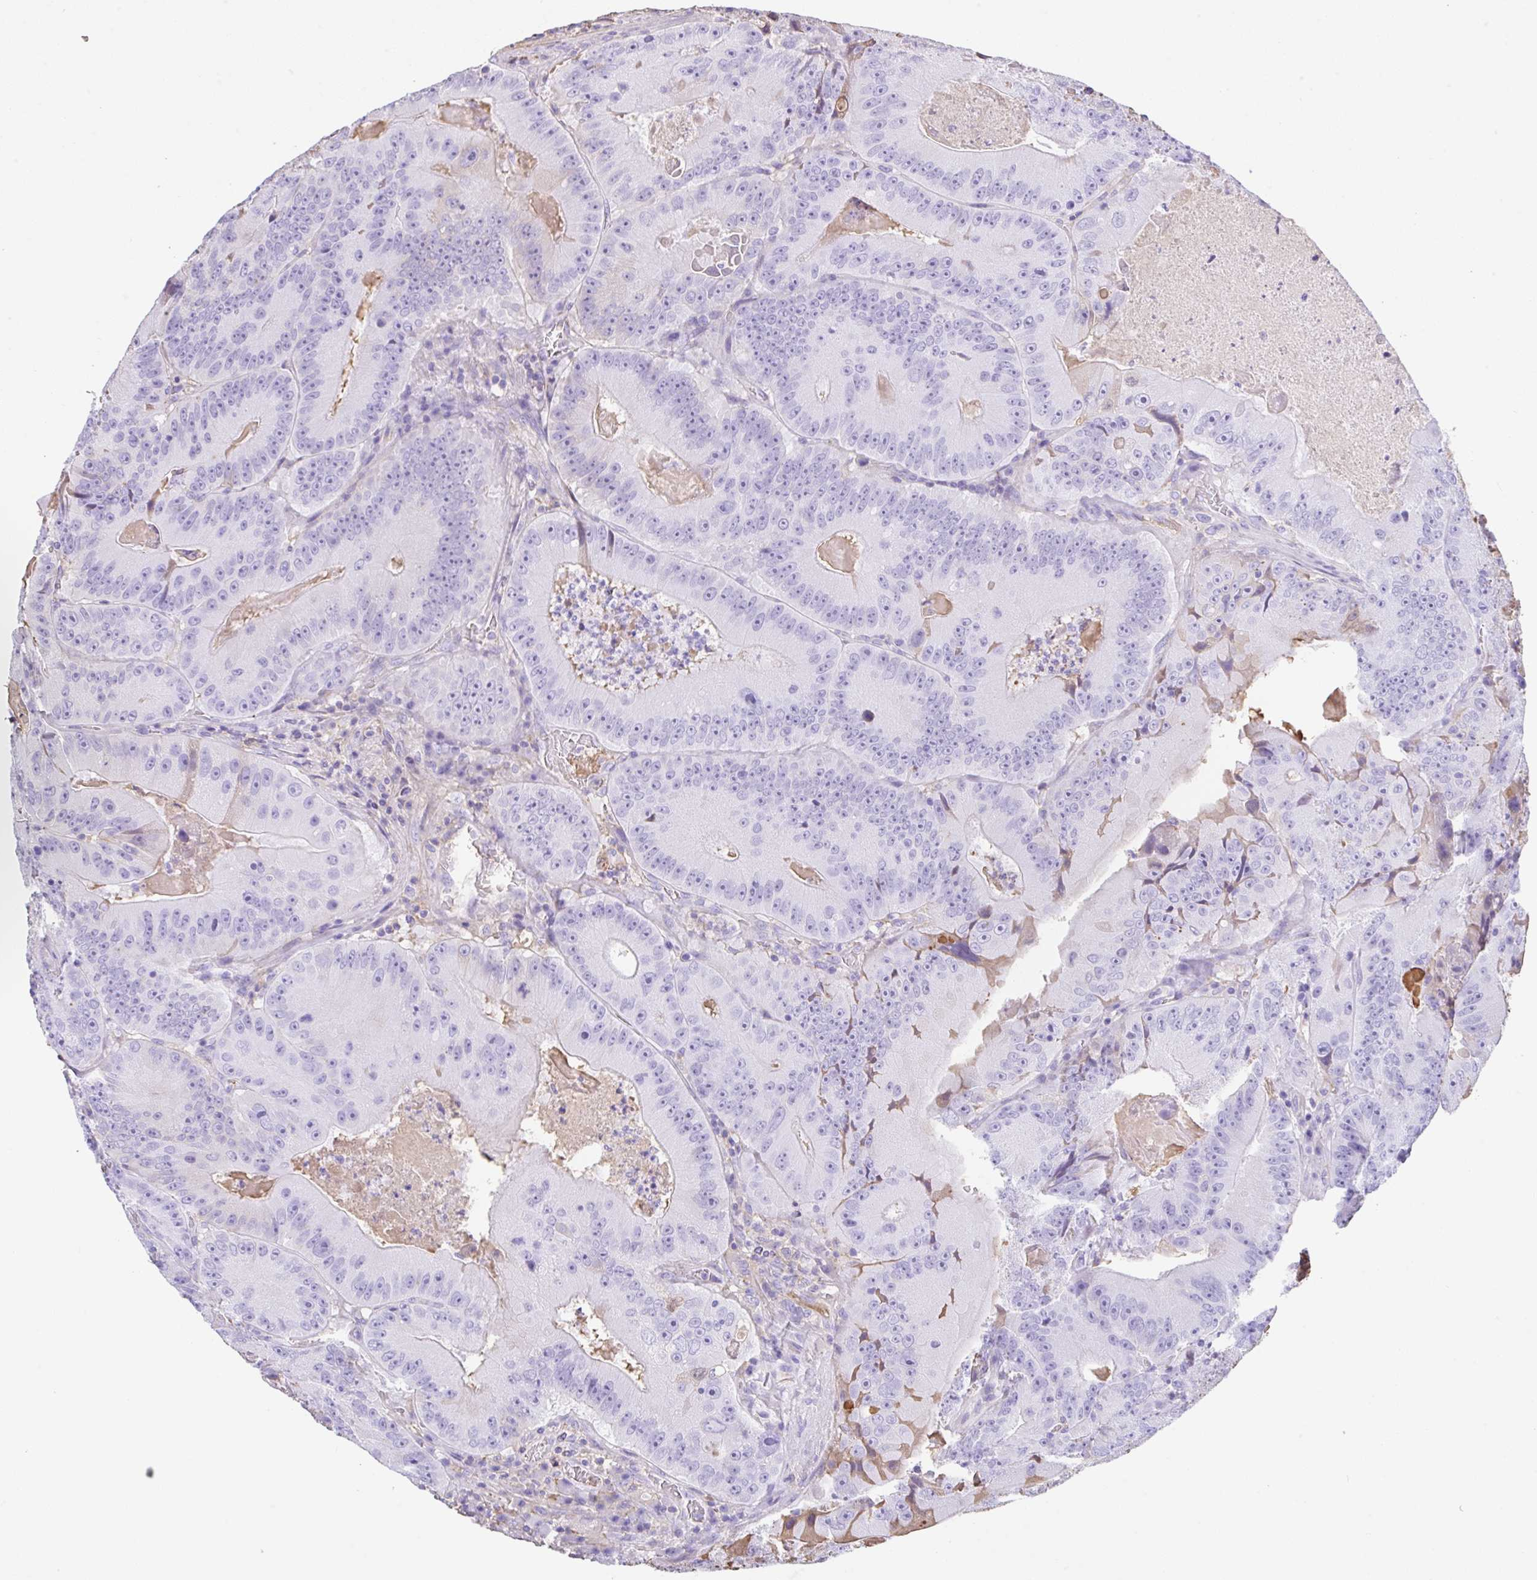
{"staining": {"intensity": "negative", "quantity": "none", "location": "none"}, "tissue": "colorectal cancer", "cell_type": "Tumor cells", "image_type": "cancer", "snomed": [{"axis": "morphology", "description": "Adenocarcinoma, NOS"}, {"axis": "topography", "description": "Colon"}], "caption": "Immunohistochemistry of colorectal cancer (adenocarcinoma) reveals no expression in tumor cells.", "gene": "HOXC12", "patient": {"sex": "female", "age": 86}}